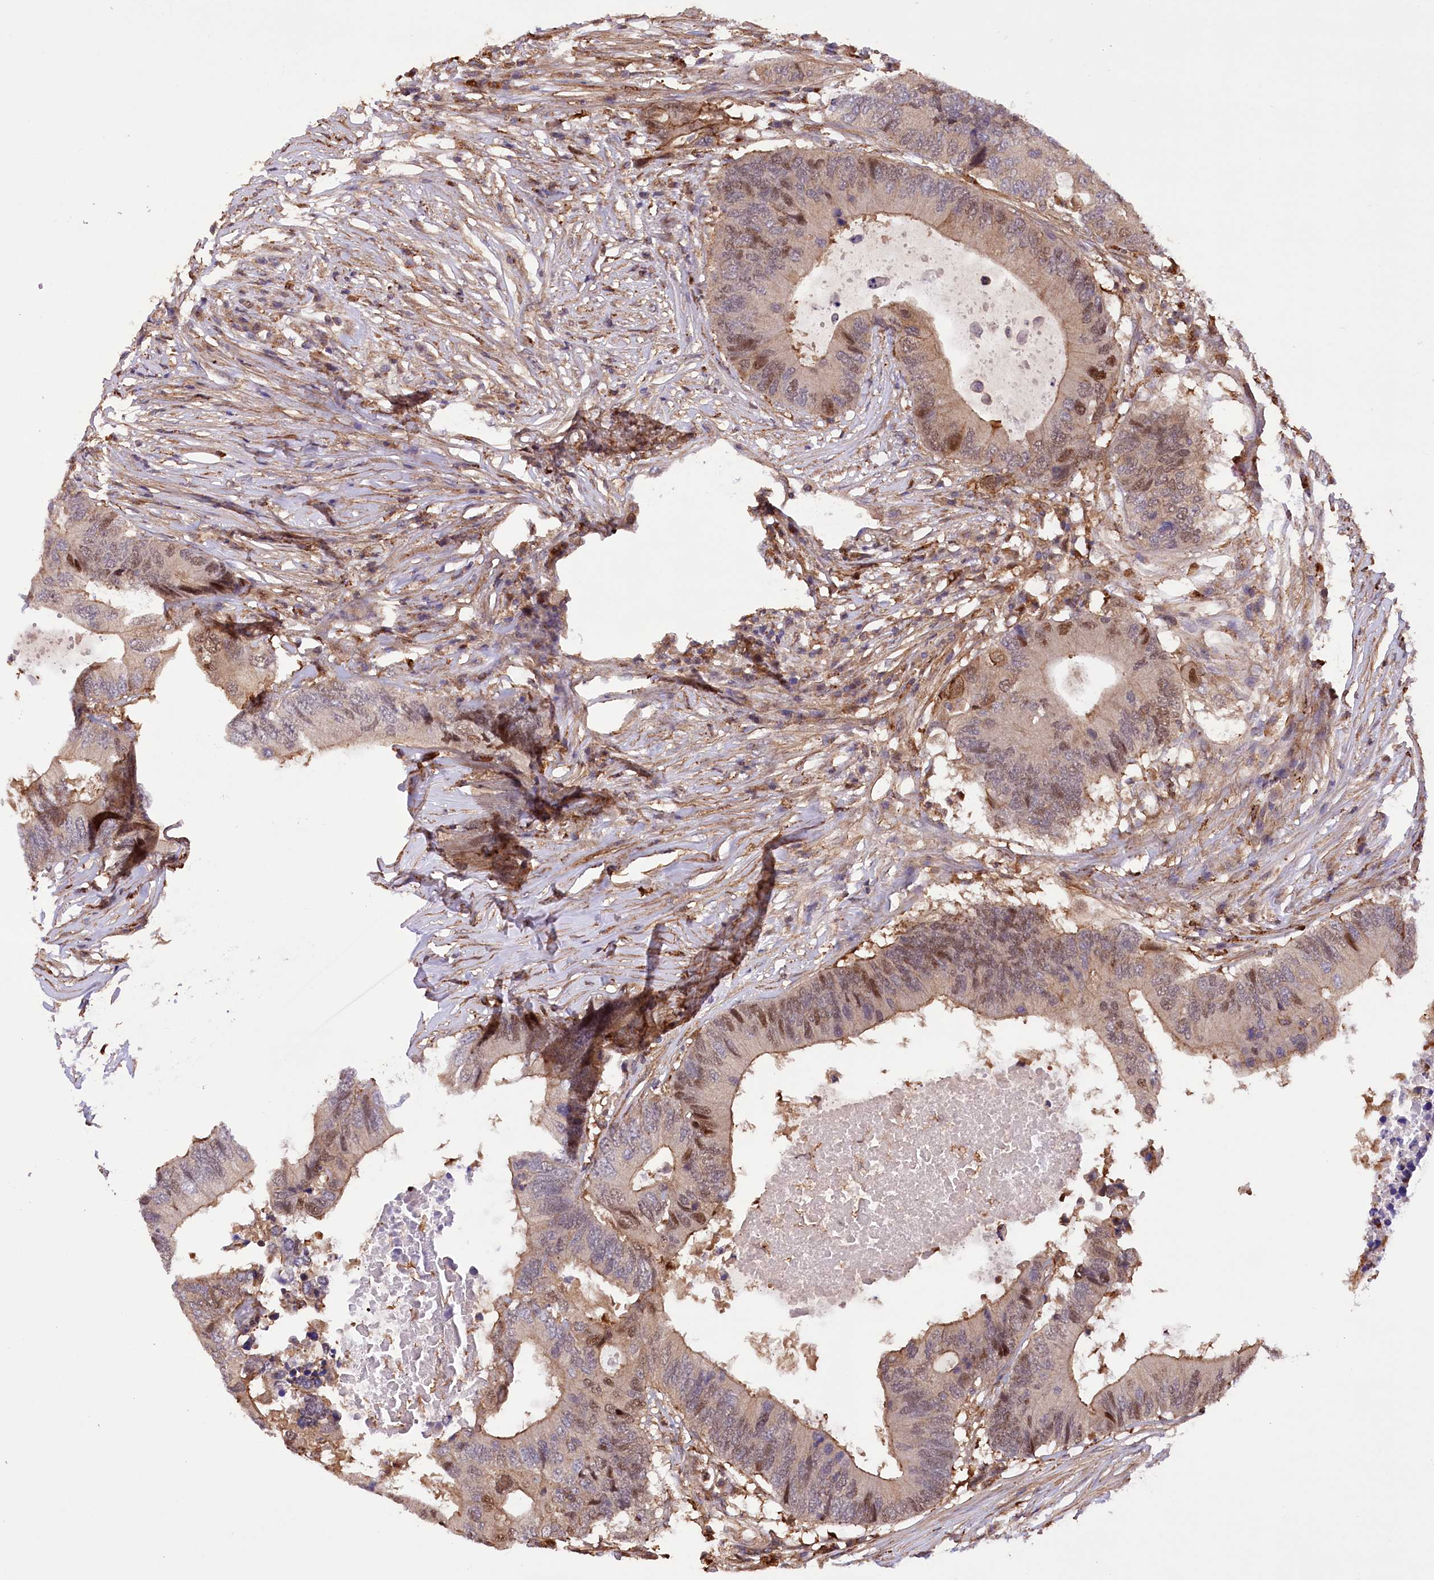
{"staining": {"intensity": "moderate", "quantity": "25%-75%", "location": "cytoplasmic/membranous,nuclear"}, "tissue": "colorectal cancer", "cell_type": "Tumor cells", "image_type": "cancer", "snomed": [{"axis": "morphology", "description": "Adenocarcinoma, NOS"}, {"axis": "topography", "description": "Colon"}], "caption": "IHC photomicrograph of colorectal cancer stained for a protein (brown), which reveals medium levels of moderate cytoplasmic/membranous and nuclear staining in about 25%-75% of tumor cells.", "gene": "DPP3", "patient": {"sex": "male", "age": 71}}